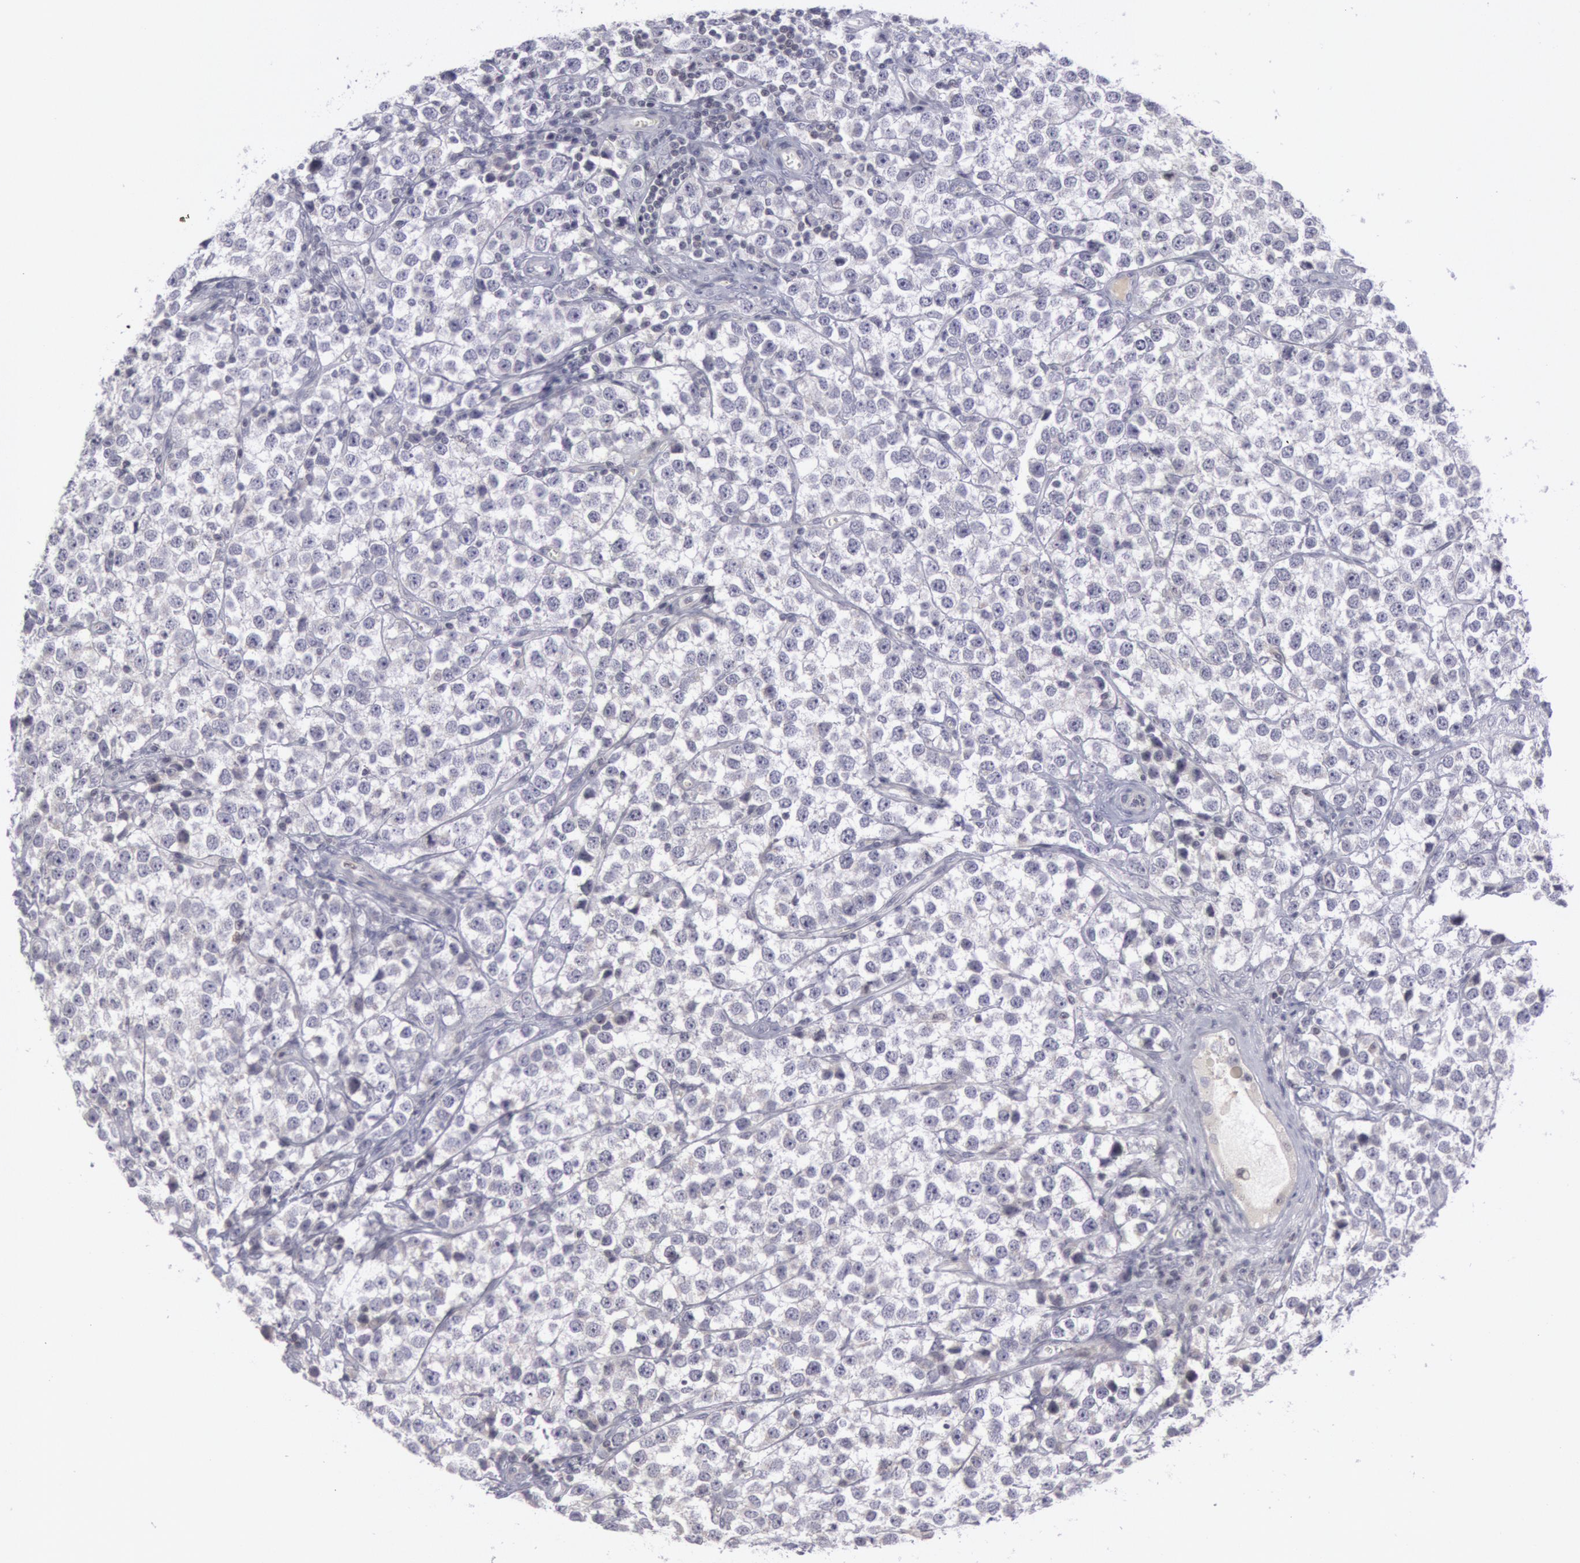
{"staining": {"intensity": "negative", "quantity": "none", "location": "none"}, "tissue": "testis cancer", "cell_type": "Tumor cells", "image_type": "cancer", "snomed": [{"axis": "morphology", "description": "Seminoma, NOS"}, {"axis": "topography", "description": "Testis"}], "caption": "There is no significant positivity in tumor cells of seminoma (testis).", "gene": "PTGS2", "patient": {"sex": "male", "age": 25}}